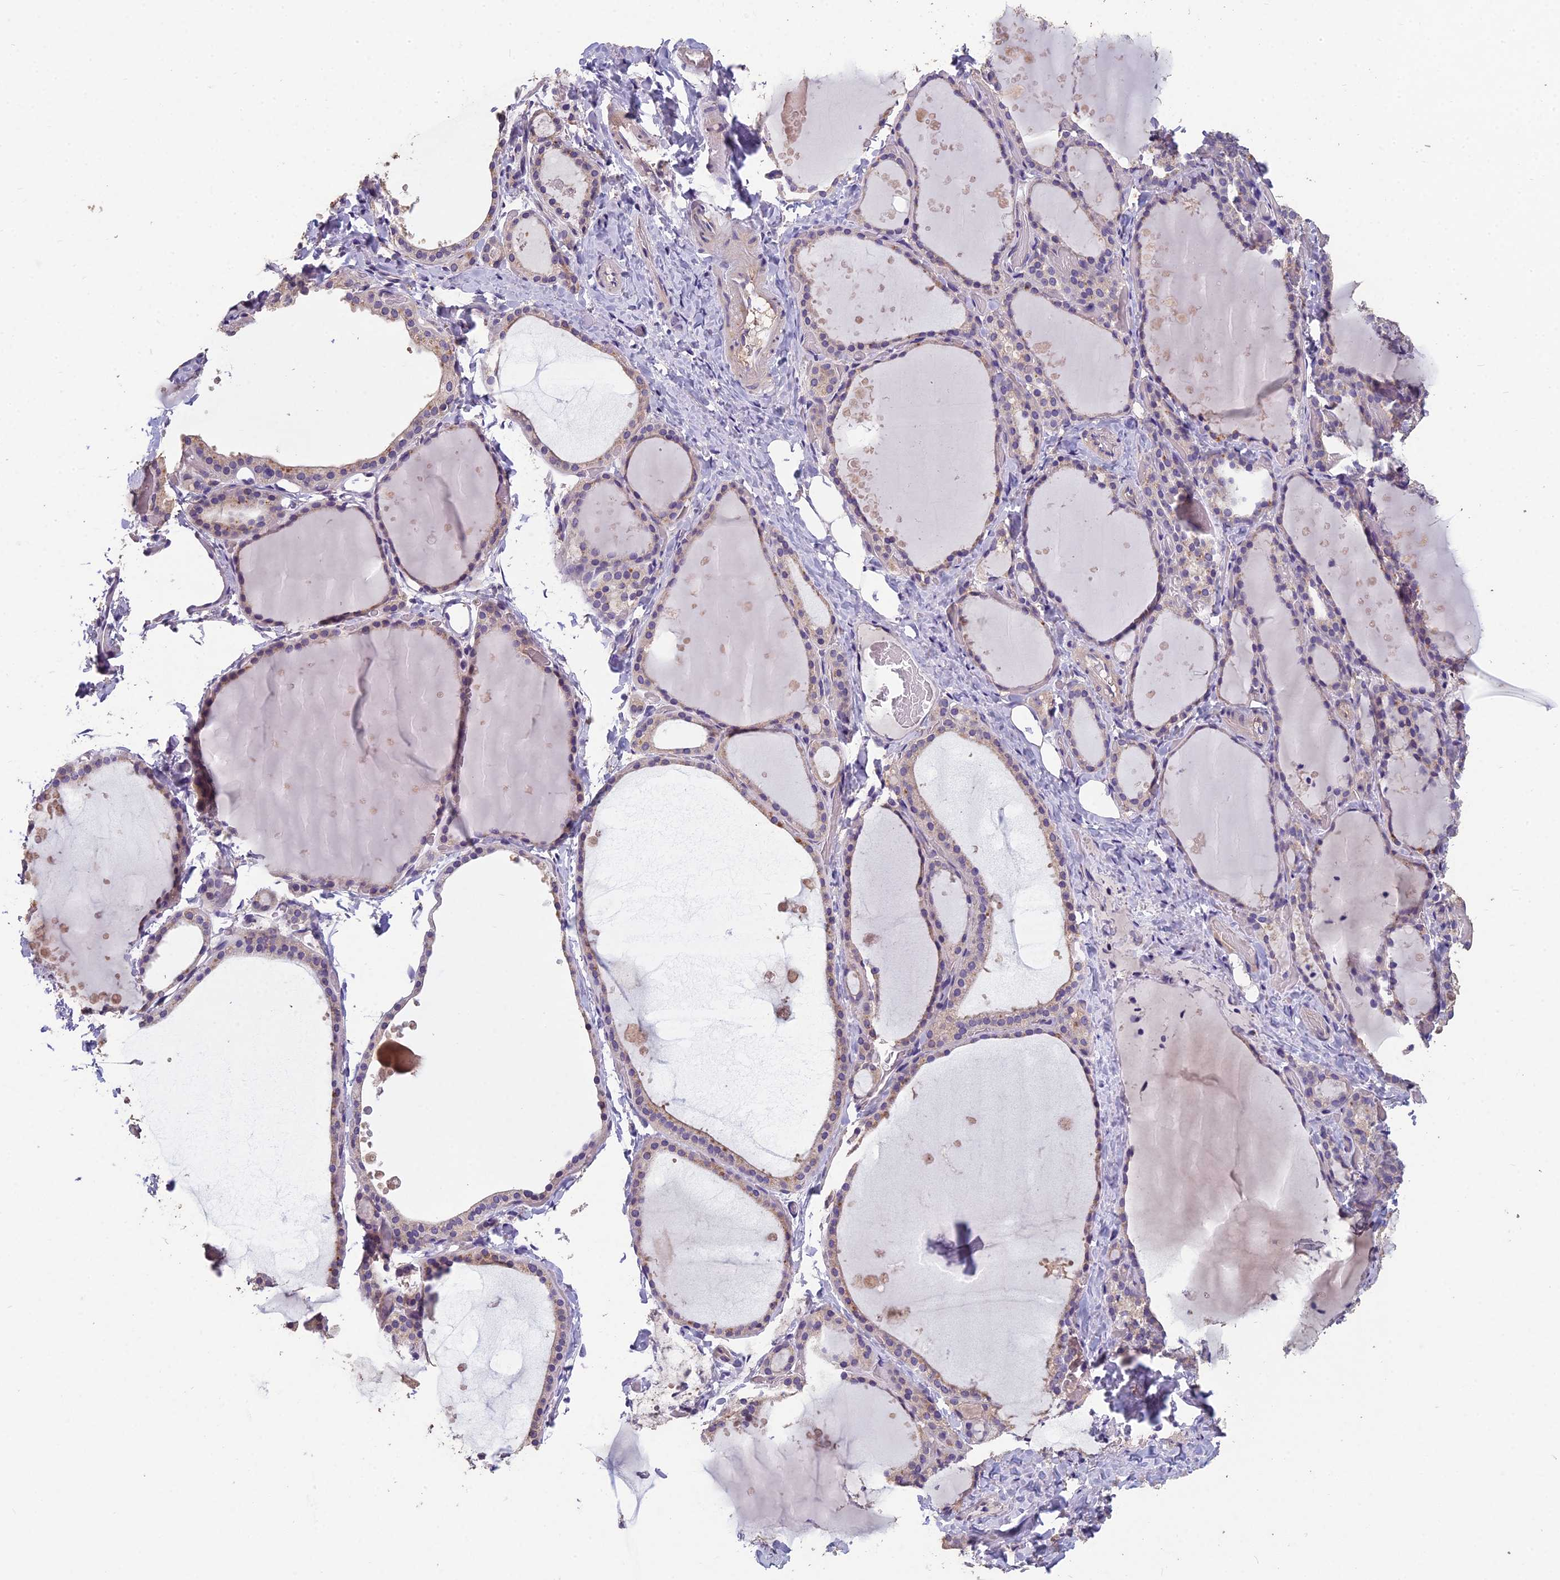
{"staining": {"intensity": "weak", "quantity": "<25%", "location": "cytoplasmic/membranous"}, "tissue": "thyroid gland", "cell_type": "Glandular cells", "image_type": "normal", "snomed": [{"axis": "morphology", "description": "Normal tissue, NOS"}, {"axis": "topography", "description": "Thyroid gland"}], "caption": "DAB immunohistochemical staining of normal thyroid gland shows no significant staining in glandular cells. (Brightfield microscopy of DAB (3,3'-diaminobenzidine) immunohistochemistry (IHC) at high magnification).", "gene": "CEACAM16", "patient": {"sex": "female", "age": 44}}